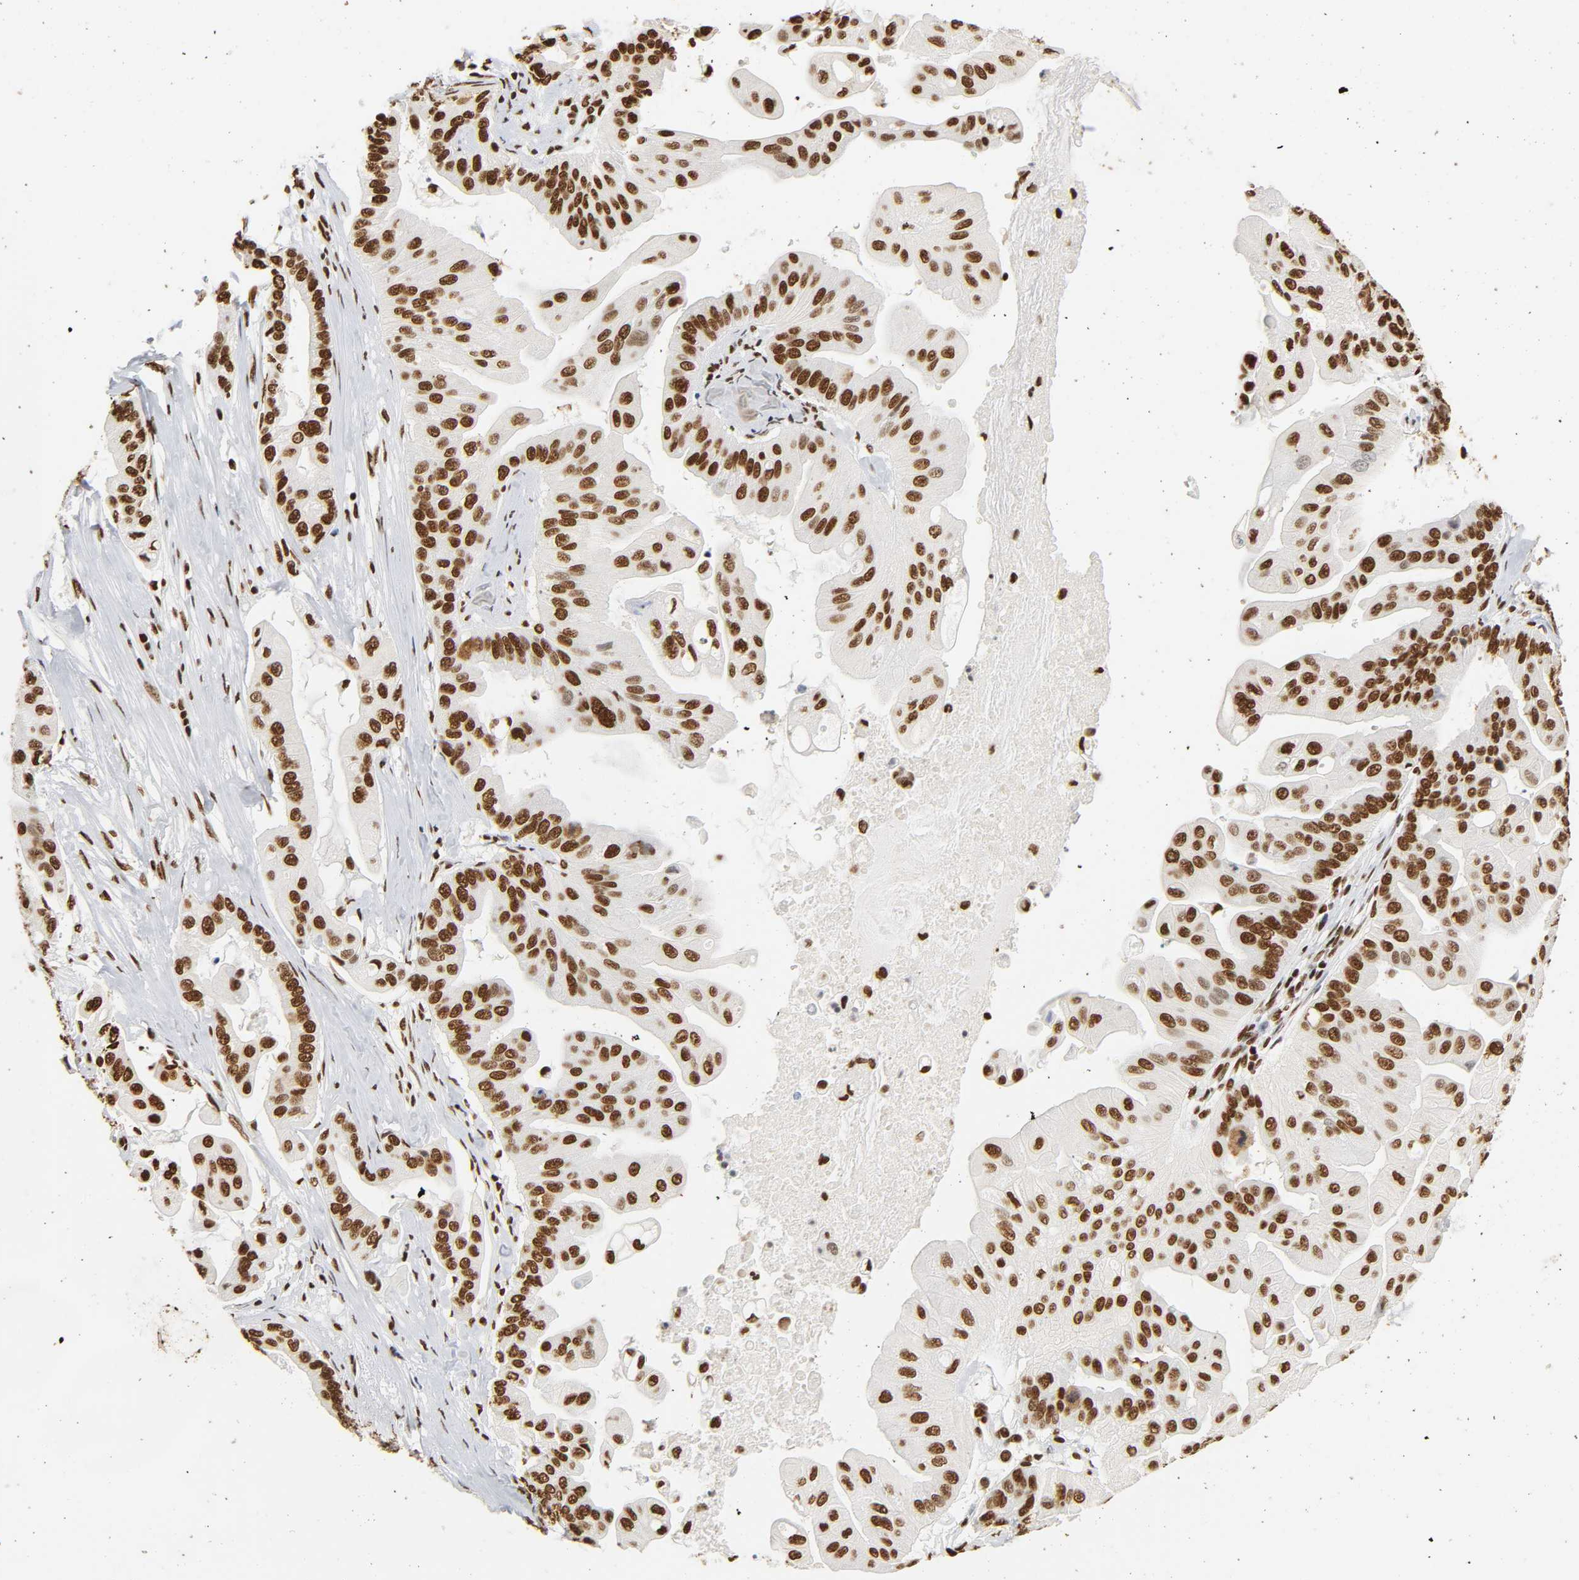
{"staining": {"intensity": "strong", "quantity": ">75%", "location": "nuclear"}, "tissue": "pancreatic cancer", "cell_type": "Tumor cells", "image_type": "cancer", "snomed": [{"axis": "morphology", "description": "Adenocarcinoma, NOS"}, {"axis": "topography", "description": "Pancreas"}], "caption": "Brown immunohistochemical staining in pancreatic adenocarcinoma shows strong nuclear positivity in about >75% of tumor cells.", "gene": "HNRNPC", "patient": {"sex": "female", "age": 75}}